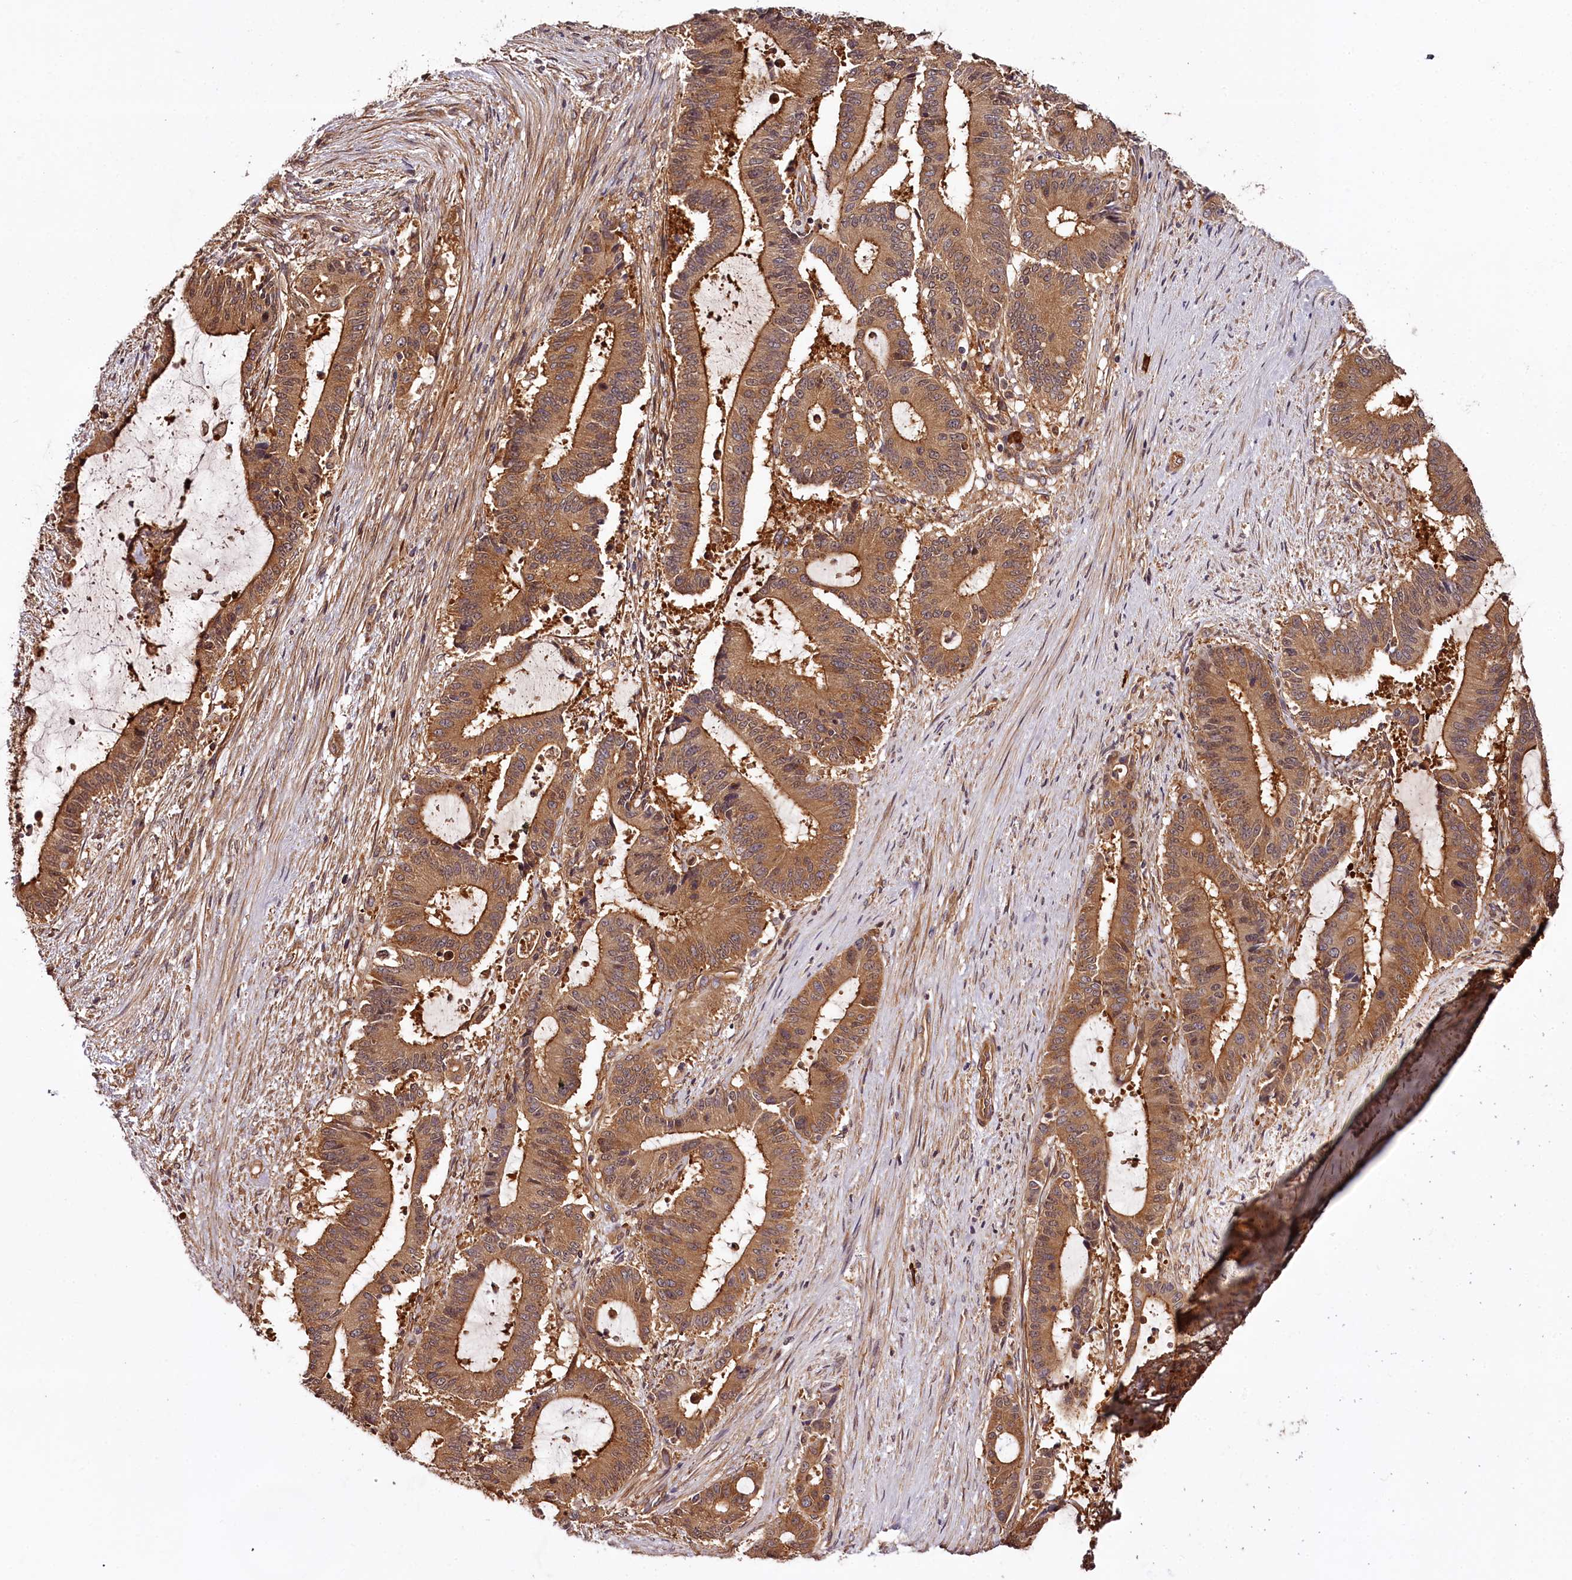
{"staining": {"intensity": "moderate", "quantity": ">75%", "location": "cytoplasmic/membranous"}, "tissue": "liver cancer", "cell_type": "Tumor cells", "image_type": "cancer", "snomed": [{"axis": "morphology", "description": "Normal tissue, NOS"}, {"axis": "morphology", "description": "Cholangiocarcinoma"}, {"axis": "topography", "description": "Liver"}, {"axis": "topography", "description": "Peripheral nerve tissue"}], "caption": "Immunohistochemistry staining of cholangiocarcinoma (liver), which shows medium levels of moderate cytoplasmic/membranous expression in approximately >75% of tumor cells indicating moderate cytoplasmic/membranous protein positivity. The staining was performed using DAB (brown) for protein detection and nuclei were counterstained in hematoxylin (blue).", "gene": "TARS1", "patient": {"sex": "female", "age": 73}}